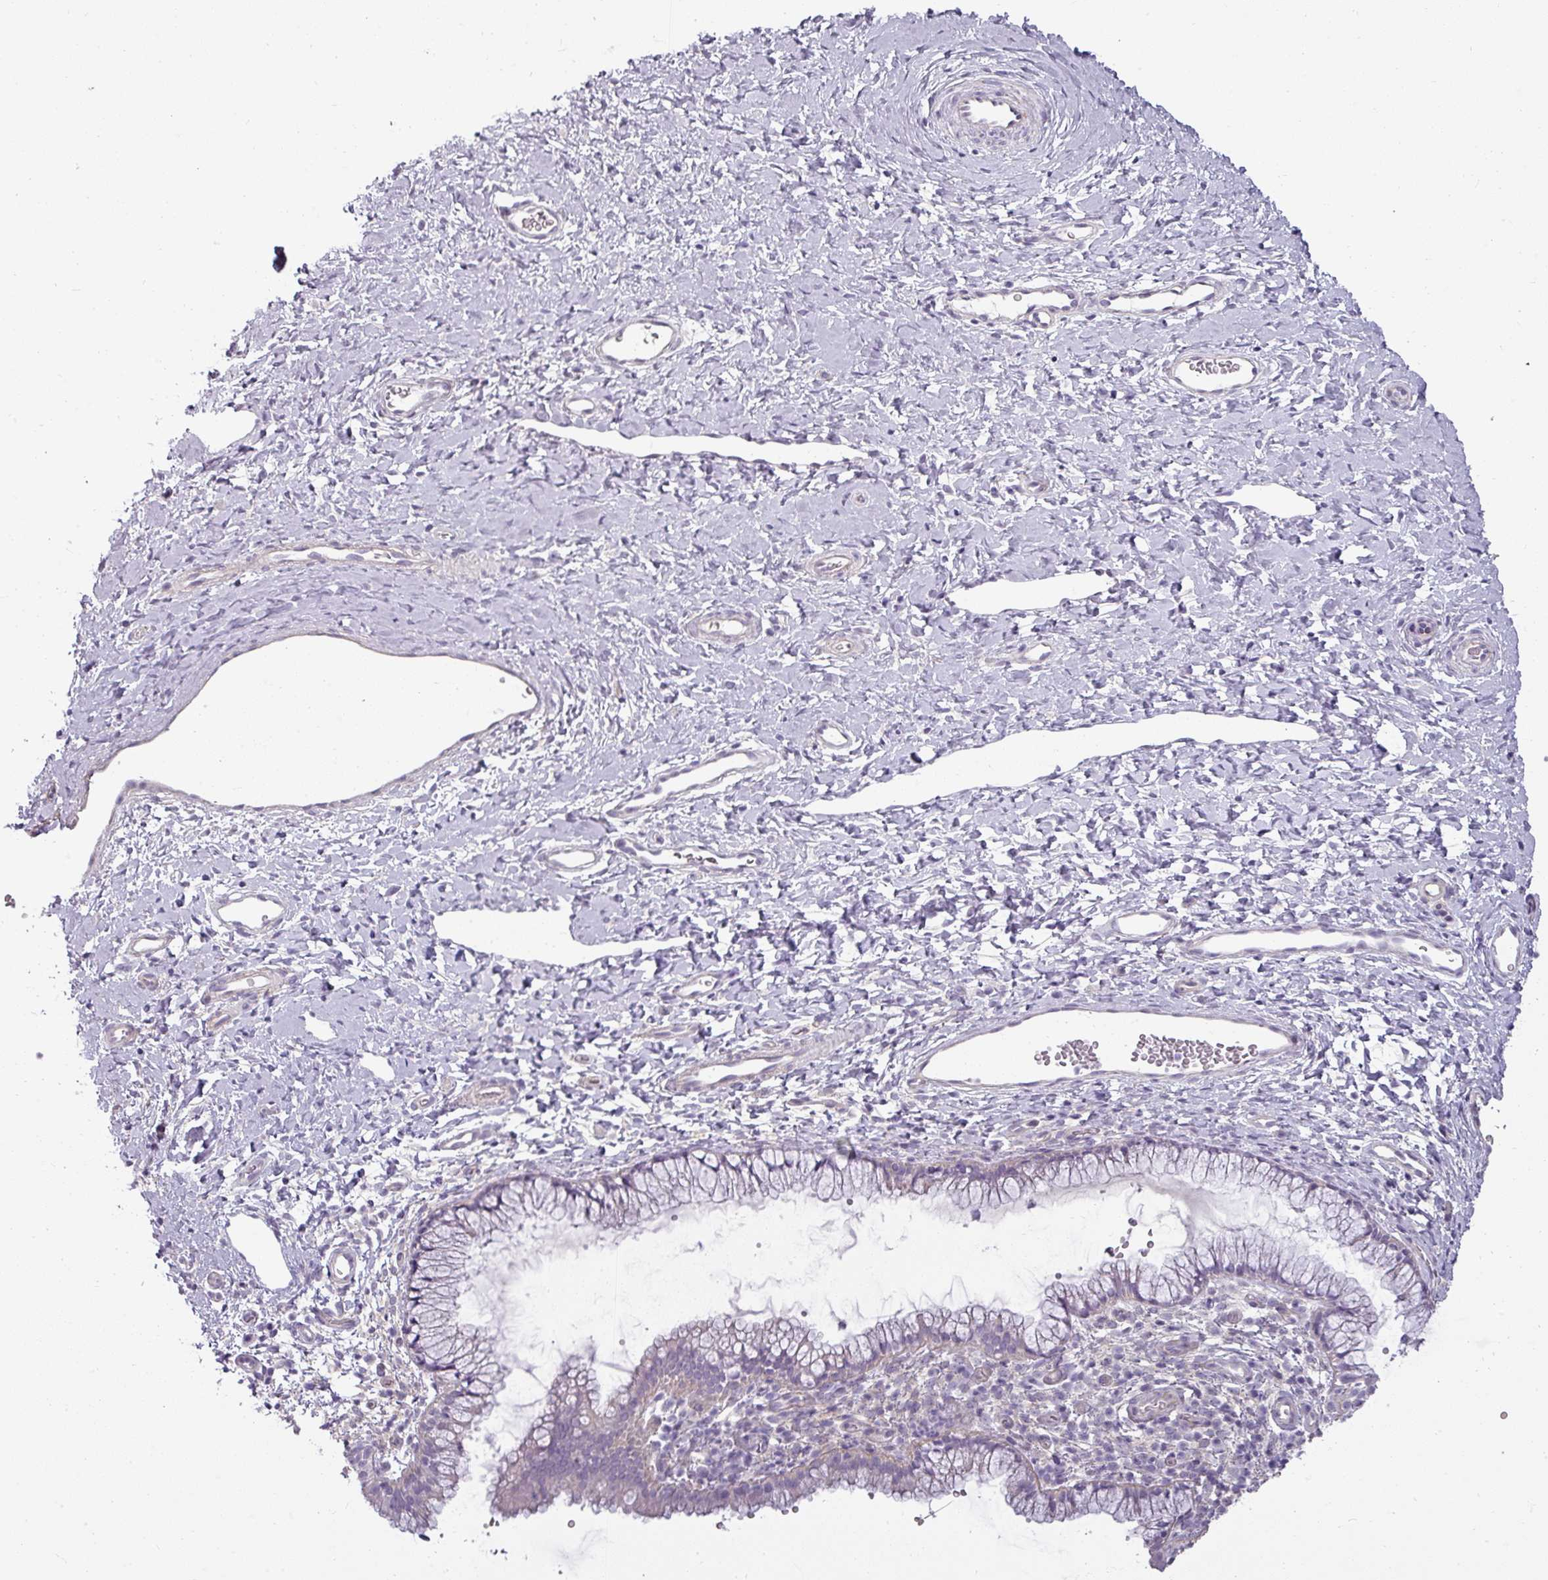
{"staining": {"intensity": "negative", "quantity": "none", "location": "none"}, "tissue": "cervix", "cell_type": "Glandular cells", "image_type": "normal", "snomed": [{"axis": "morphology", "description": "Normal tissue, NOS"}, {"axis": "topography", "description": "Cervix"}], "caption": "There is no significant staining in glandular cells of cervix. (Brightfield microscopy of DAB (3,3'-diaminobenzidine) IHC at high magnification).", "gene": "ASB1", "patient": {"sex": "female", "age": 36}}